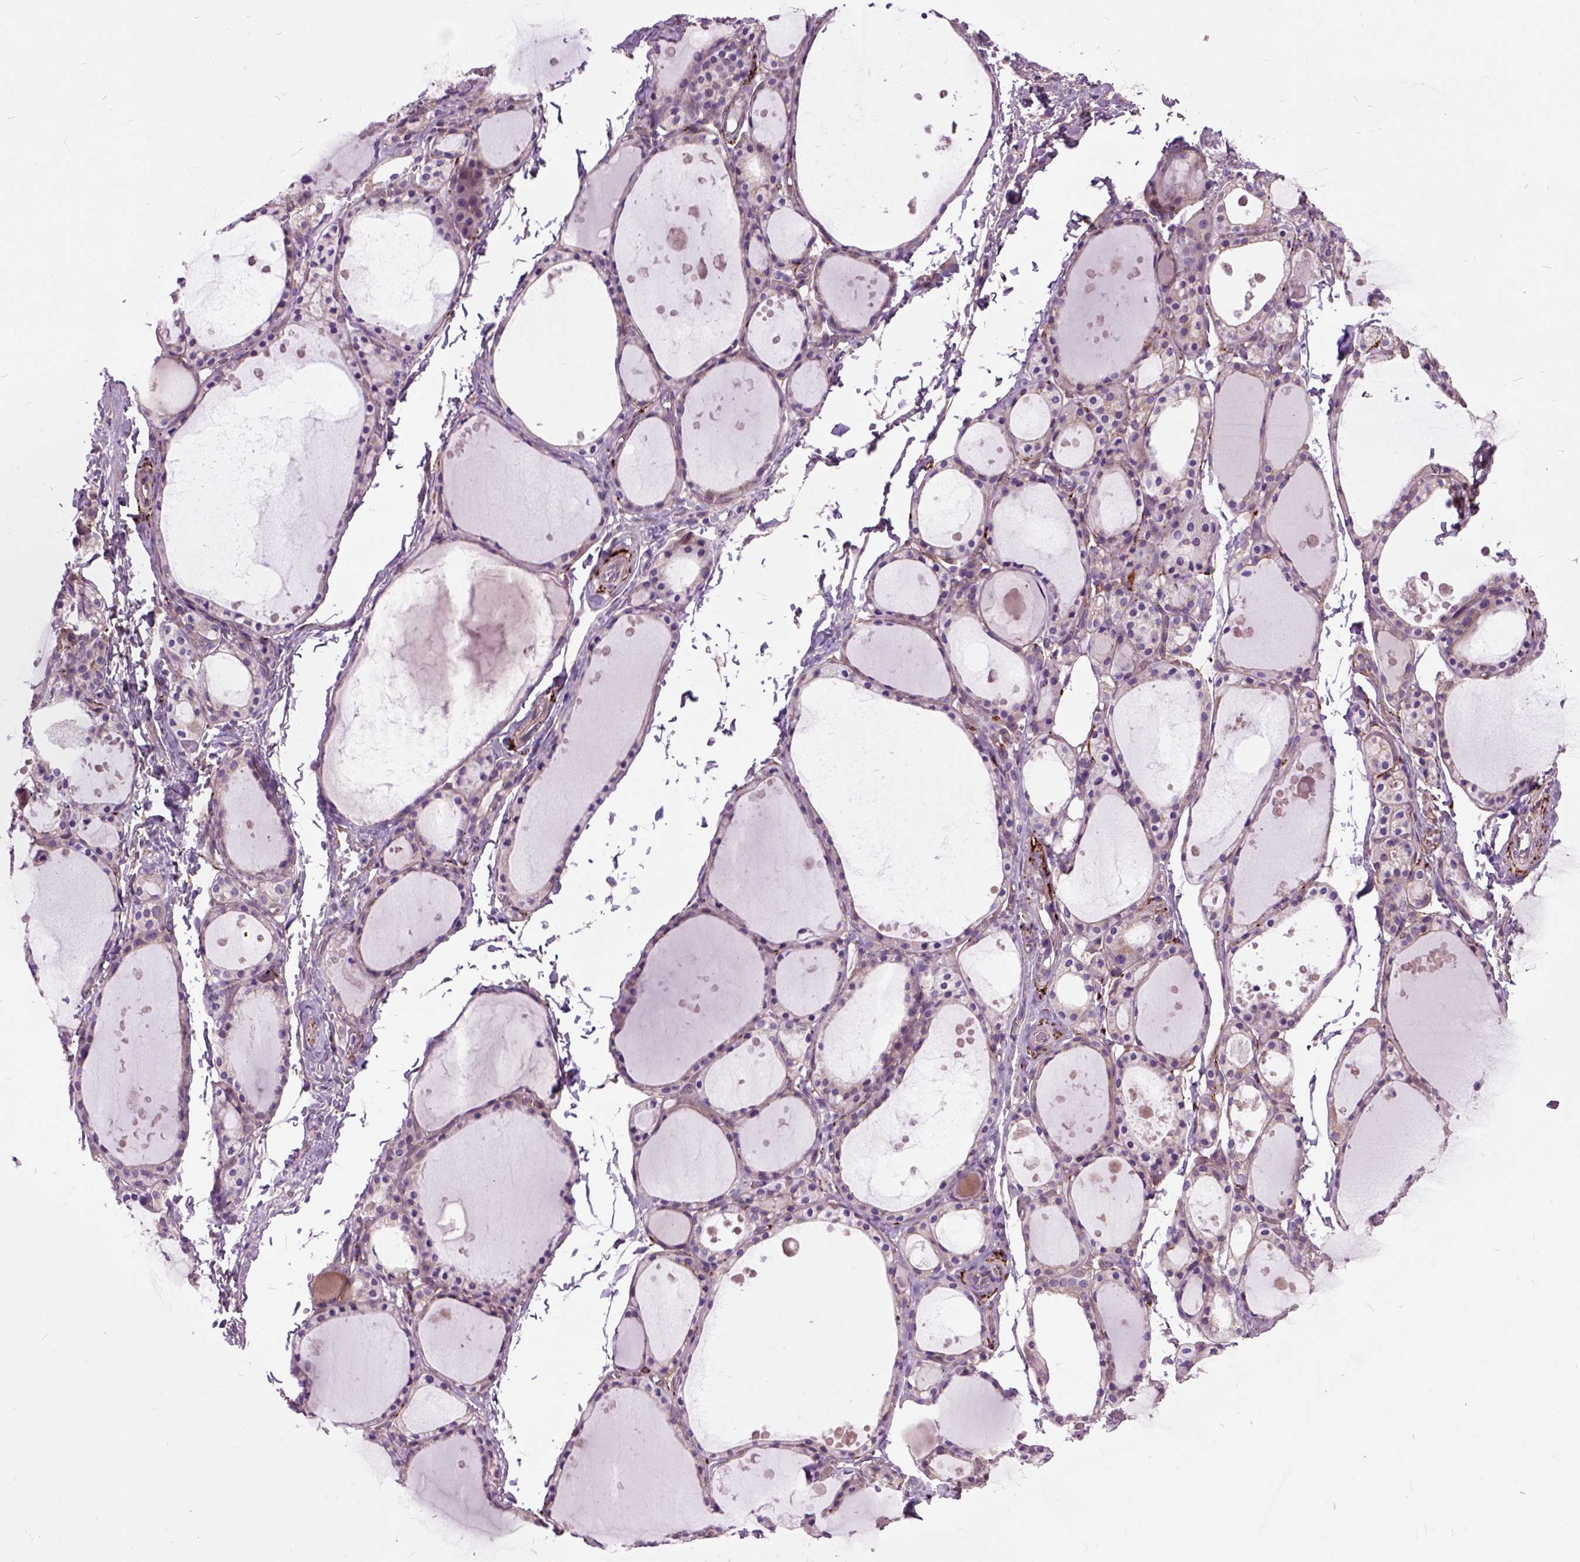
{"staining": {"intensity": "weak", "quantity": "25%-75%", "location": "cytoplasmic/membranous"}, "tissue": "thyroid gland", "cell_type": "Glandular cells", "image_type": "normal", "snomed": [{"axis": "morphology", "description": "Normal tissue, NOS"}, {"axis": "topography", "description": "Thyroid gland"}], "caption": "Brown immunohistochemical staining in unremarkable thyroid gland reveals weak cytoplasmic/membranous positivity in about 25%-75% of glandular cells. The staining is performed using DAB brown chromogen to label protein expression. The nuclei are counter-stained blue using hematoxylin.", "gene": "MAPT", "patient": {"sex": "male", "age": 68}}